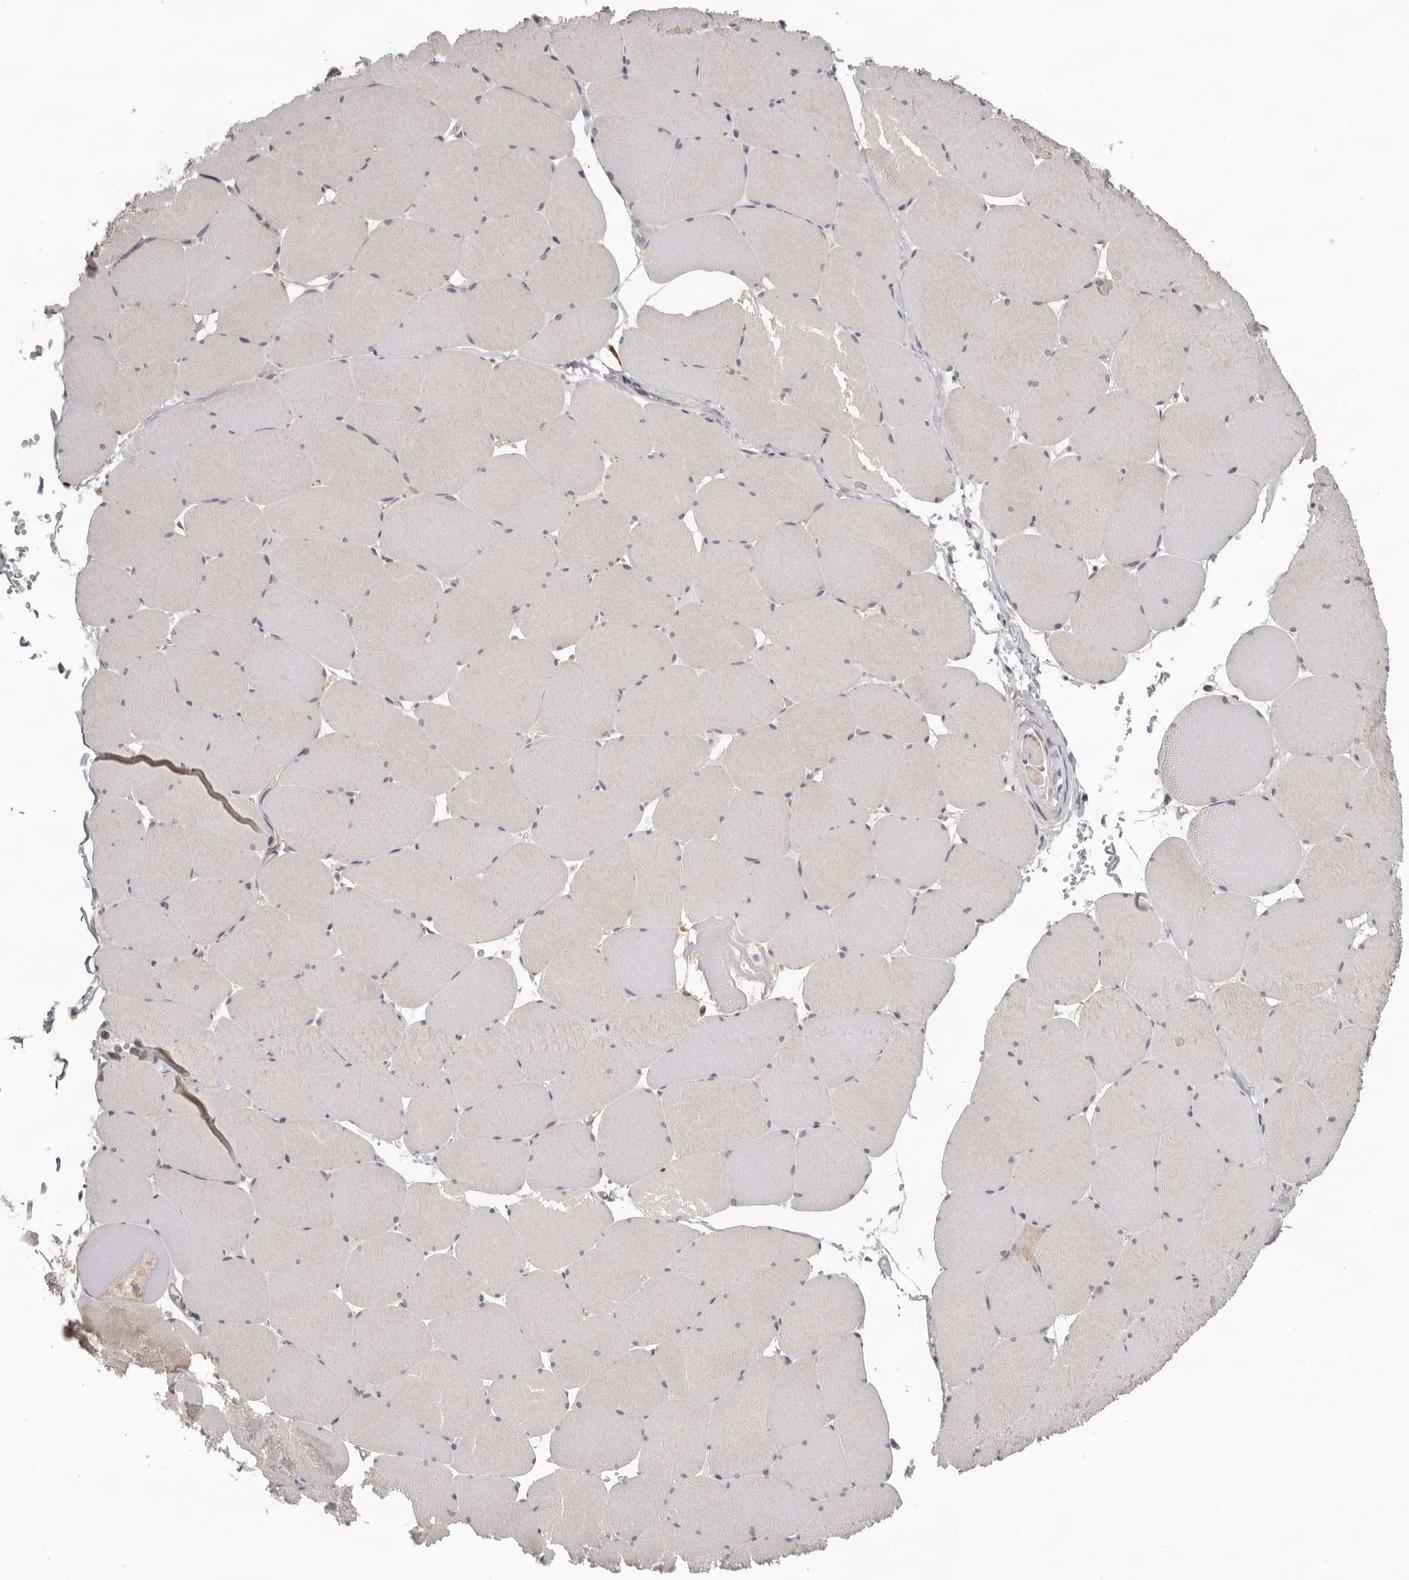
{"staining": {"intensity": "weak", "quantity": "25%-75%", "location": "cytoplasmic/membranous"}, "tissue": "skeletal muscle", "cell_type": "Myocytes", "image_type": "normal", "snomed": [{"axis": "morphology", "description": "Normal tissue, NOS"}, {"axis": "topography", "description": "Skeletal muscle"}, {"axis": "topography", "description": "Head-Neck"}], "caption": "Immunohistochemistry staining of normal skeletal muscle, which displays low levels of weak cytoplasmic/membranous positivity in approximately 25%-75% of myocytes indicating weak cytoplasmic/membranous protein expression. The staining was performed using DAB (brown) for protein detection and nuclei were counterstained in hematoxylin (blue).", "gene": "HINT3", "patient": {"sex": "male", "age": 66}}